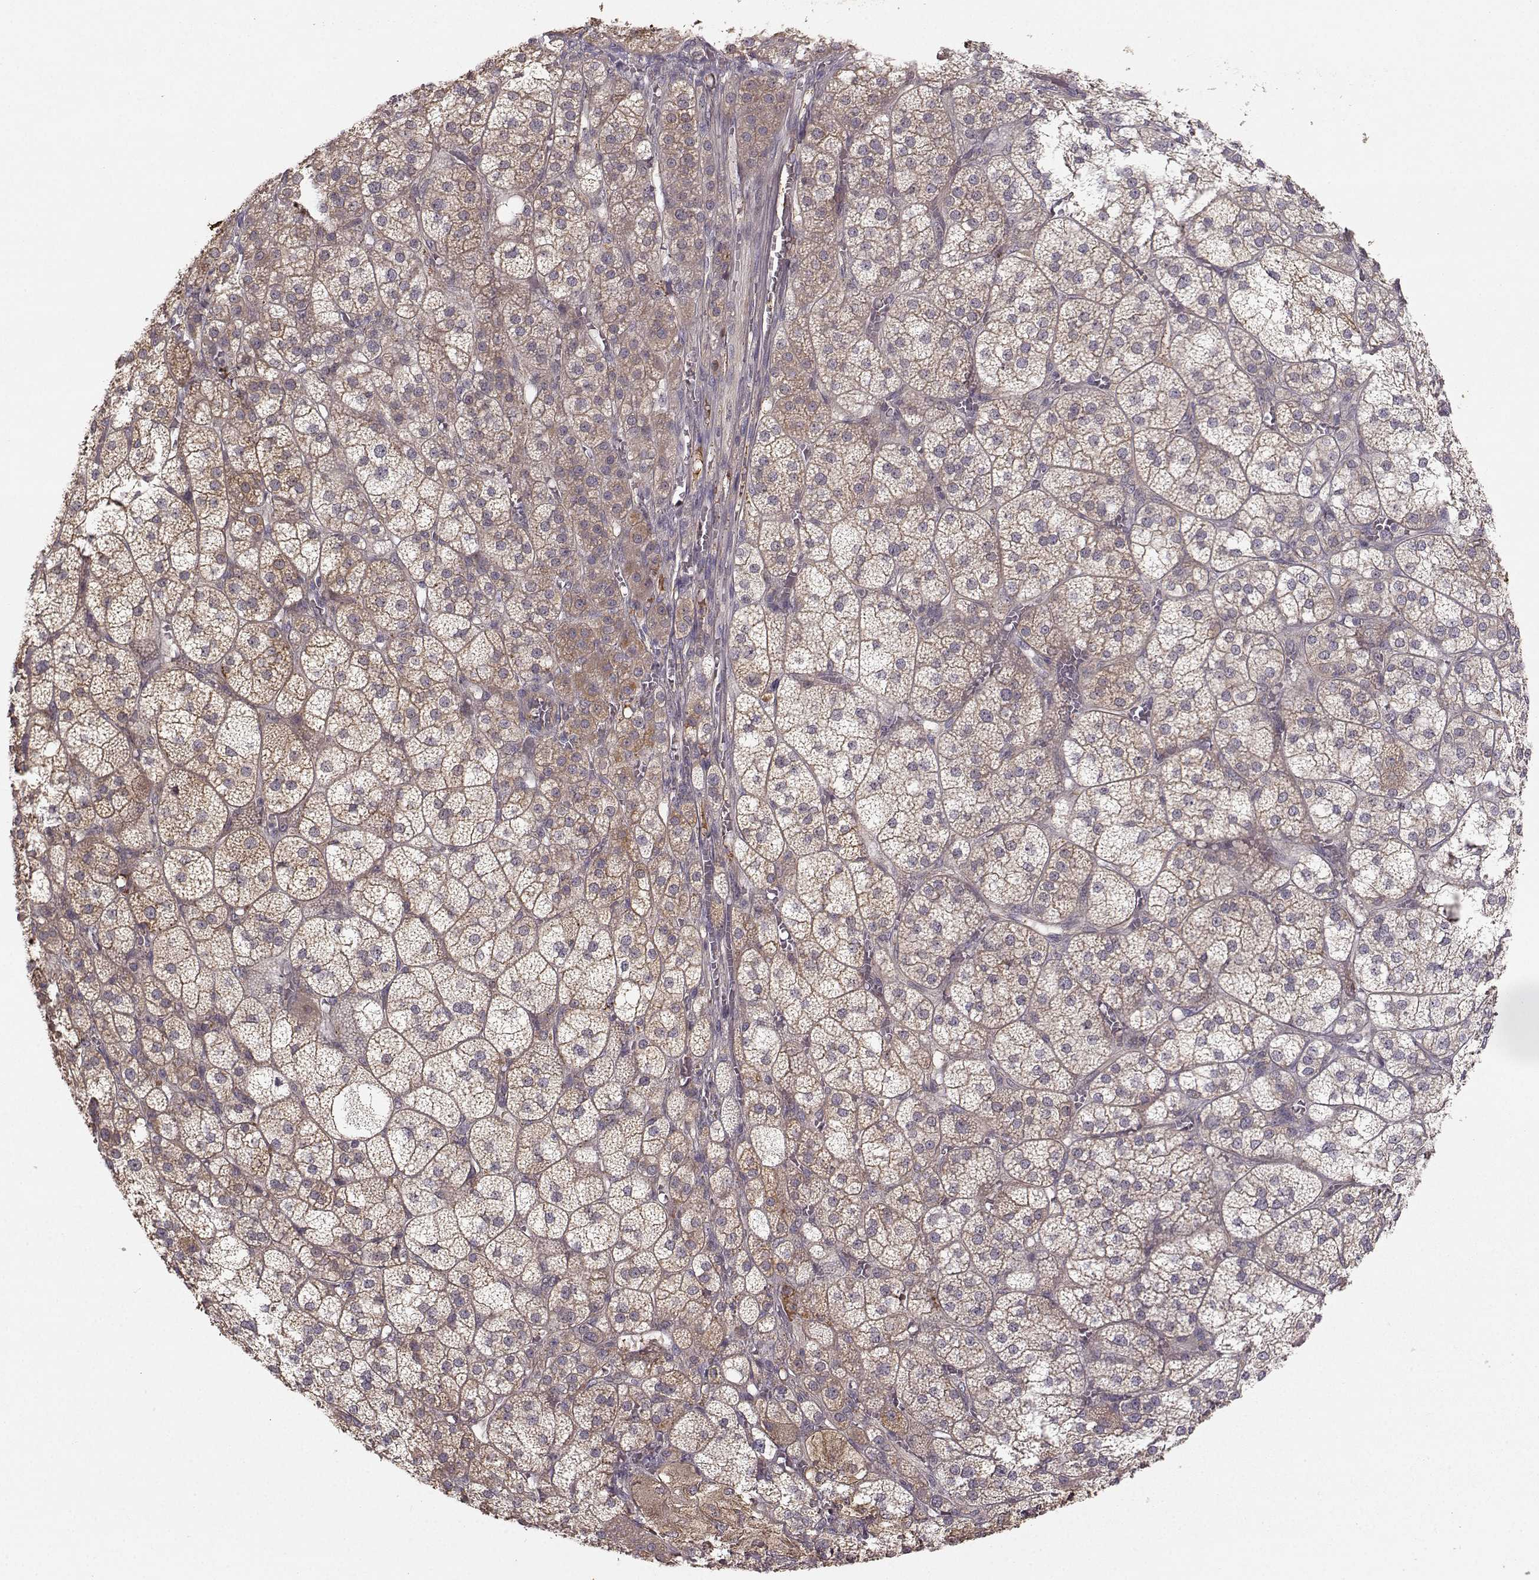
{"staining": {"intensity": "moderate", "quantity": "25%-75%", "location": "cytoplasmic/membranous"}, "tissue": "adrenal gland", "cell_type": "Glandular cells", "image_type": "normal", "snomed": [{"axis": "morphology", "description": "Normal tissue, NOS"}, {"axis": "topography", "description": "Adrenal gland"}], "caption": "Moderate cytoplasmic/membranous expression for a protein is identified in approximately 25%-75% of glandular cells of normal adrenal gland using IHC.", "gene": "WNT6", "patient": {"sex": "female", "age": 60}}